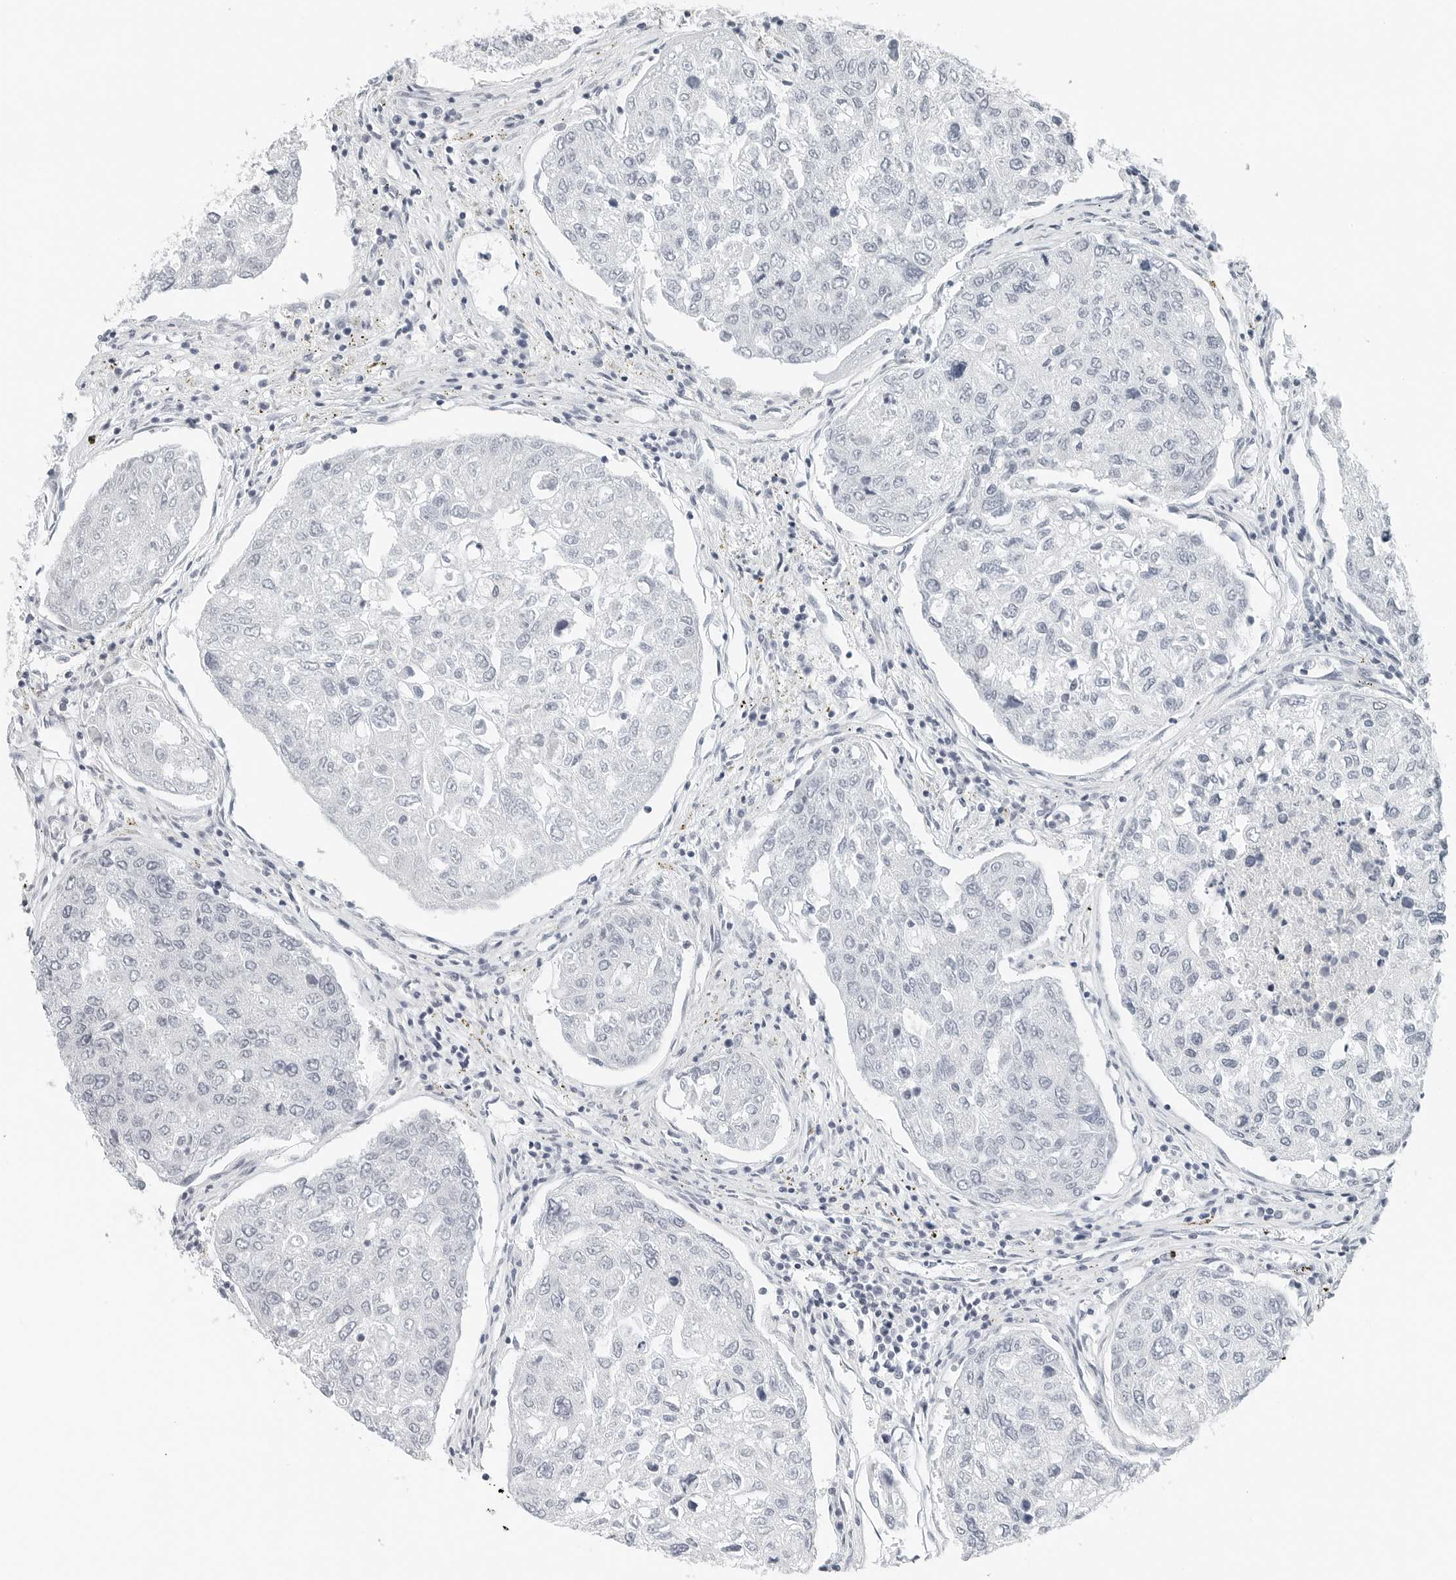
{"staining": {"intensity": "negative", "quantity": "none", "location": "none"}, "tissue": "urothelial cancer", "cell_type": "Tumor cells", "image_type": "cancer", "snomed": [{"axis": "morphology", "description": "Urothelial carcinoma, High grade"}, {"axis": "topography", "description": "Lymph node"}, {"axis": "topography", "description": "Urinary bladder"}], "caption": "A micrograph of human urothelial cancer is negative for staining in tumor cells.", "gene": "NTMT2", "patient": {"sex": "male", "age": 51}}